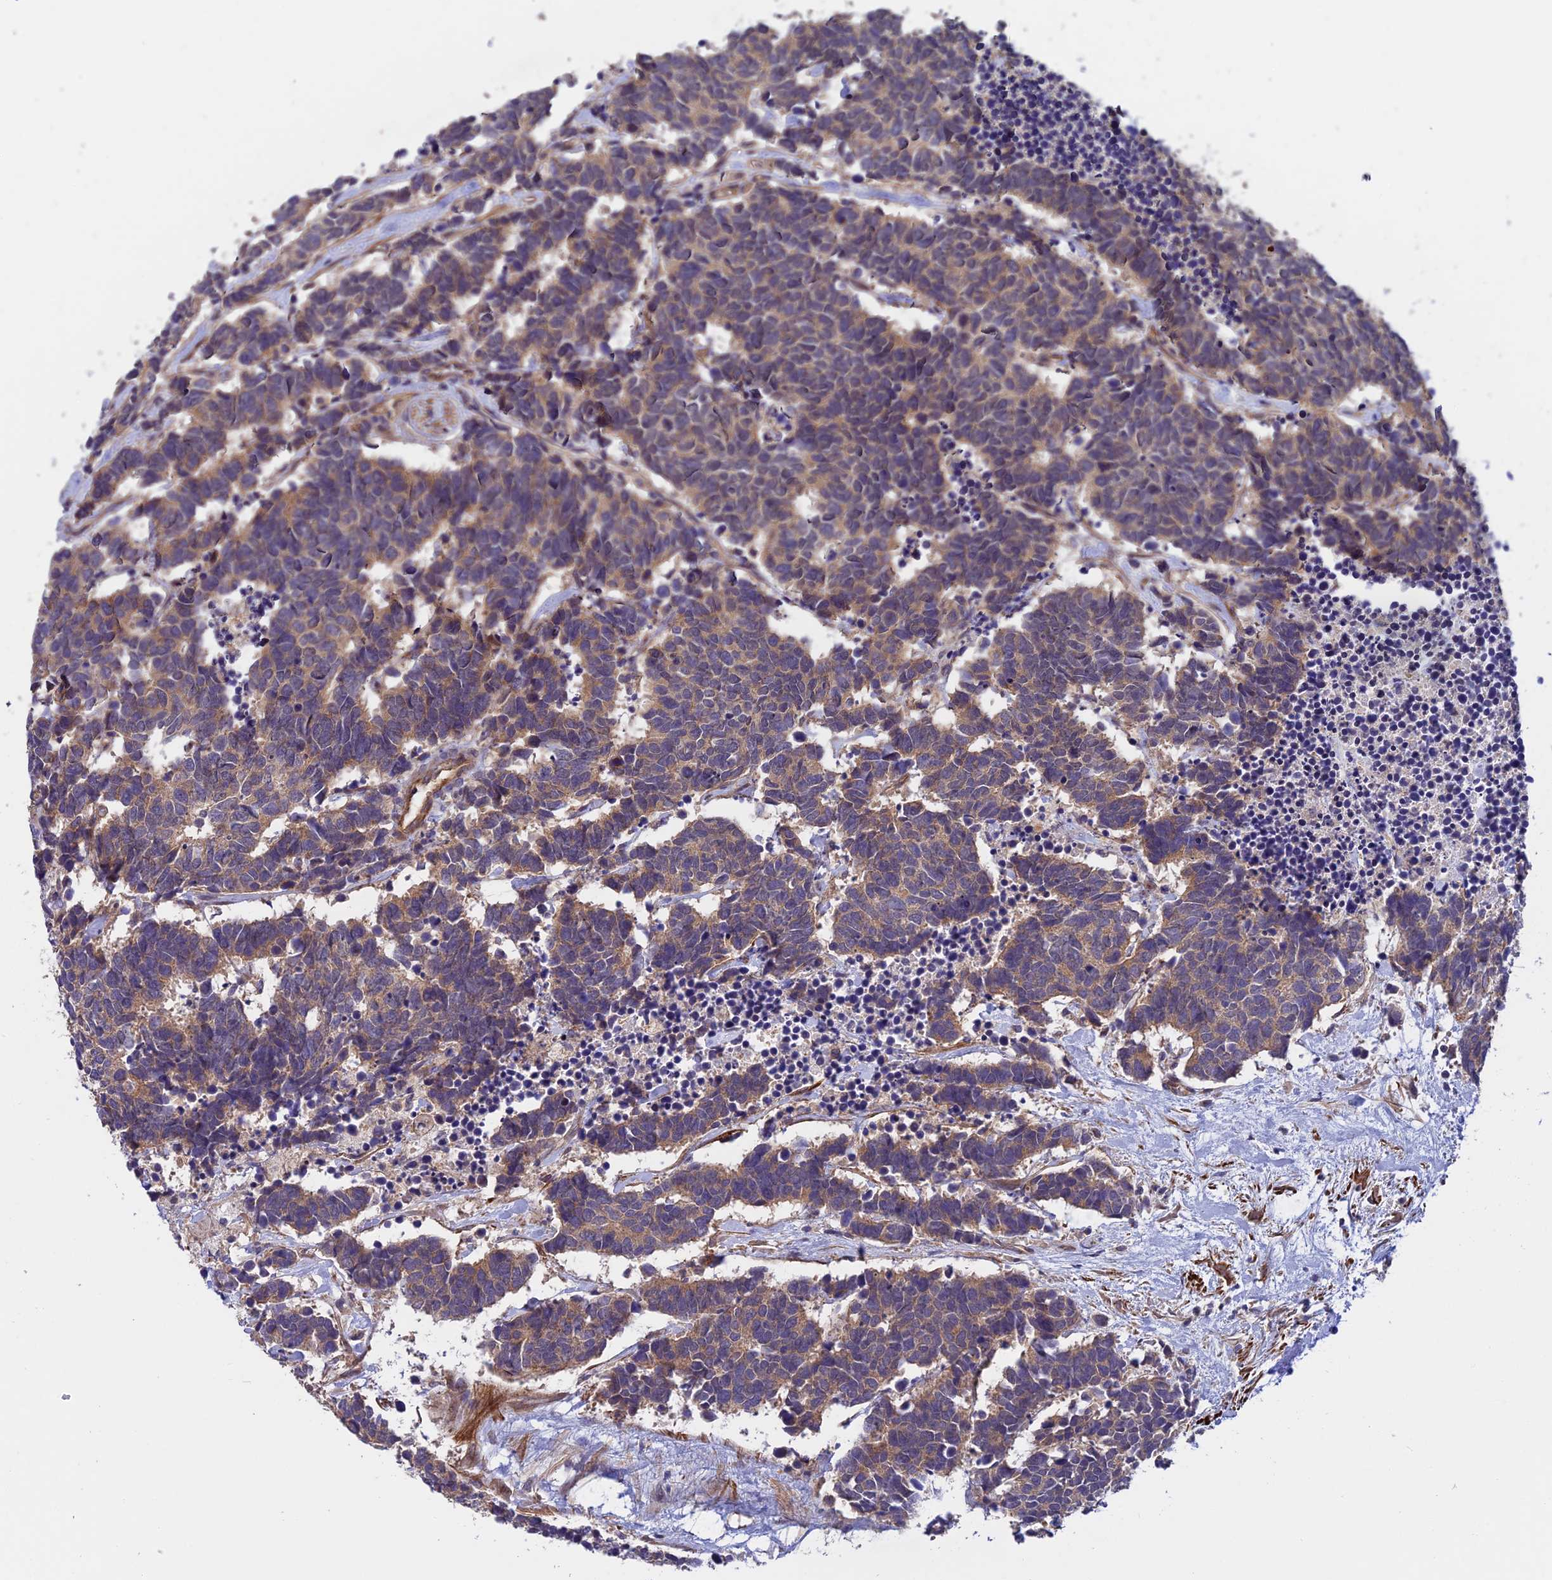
{"staining": {"intensity": "moderate", "quantity": ">75%", "location": "cytoplasmic/membranous"}, "tissue": "carcinoid", "cell_type": "Tumor cells", "image_type": "cancer", "snomed": [{"axis": "morphology", "description": "Carcinoma, NOS"}, {"axis": "morphology", "description": "Carcinoid, malignant, NOS"}, {"axis": "topography", "description": "Urinary bladder"}], "caption": "About >75% of tumor cells in human carcinoid show moderate cytoplasmic/membranous protein expression as visualized by brown immunohistochemical staining.", "gene": "ADAMTS15", "patient": {"sex": "male", "age": 57}}